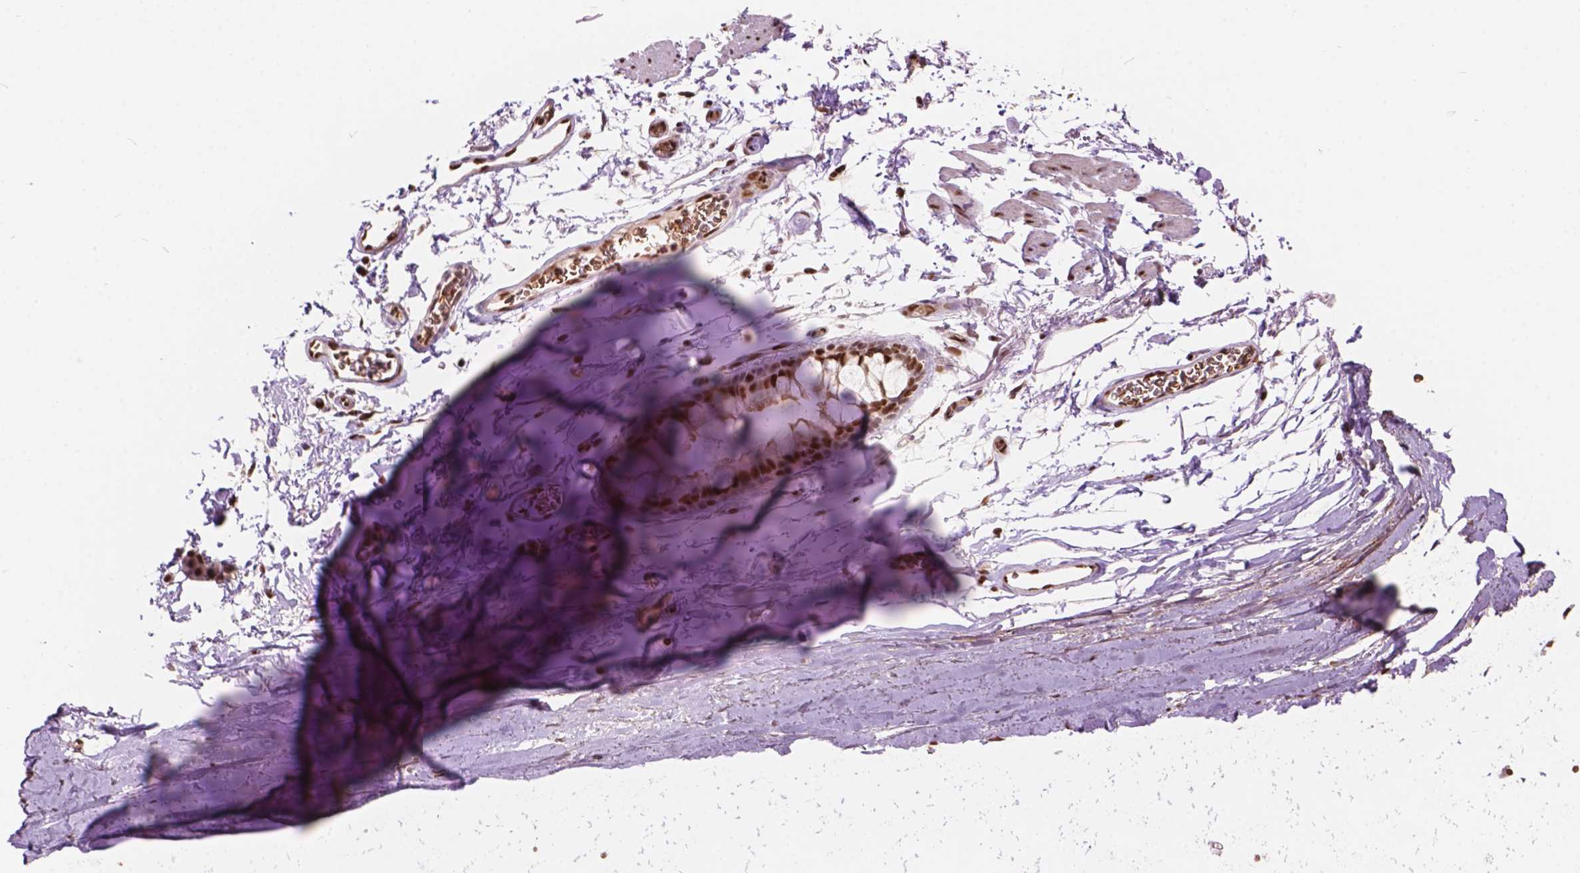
{"staining": {"intensity": "negative", "quantity": "none", "location": "none"}, "tissue": "soft tissue", "cell_type": "Chondrocytes", "image_type": "normal", "snomed": [{"axis": "morphology", "description": "Normal tissue, NOS"}, {"axis": "topography", "description": "Cartilage tissue"}, {"axis": "topography", "description": "Bronchus"}], "caption": "IHC photomicrograph of unremarkable human soft tissue stained for a protein (brown), which exhibits no positivity in chondrocytes. The staining was performed using DAB (3,3'-diaminobenzidine) to visualize the protein expression in brown, while the nuclei were stained in blue with hematoxylin (Magnification: 20x).", "gene": "ANP32A", "patient": {"sex": "female", "age": 79}}